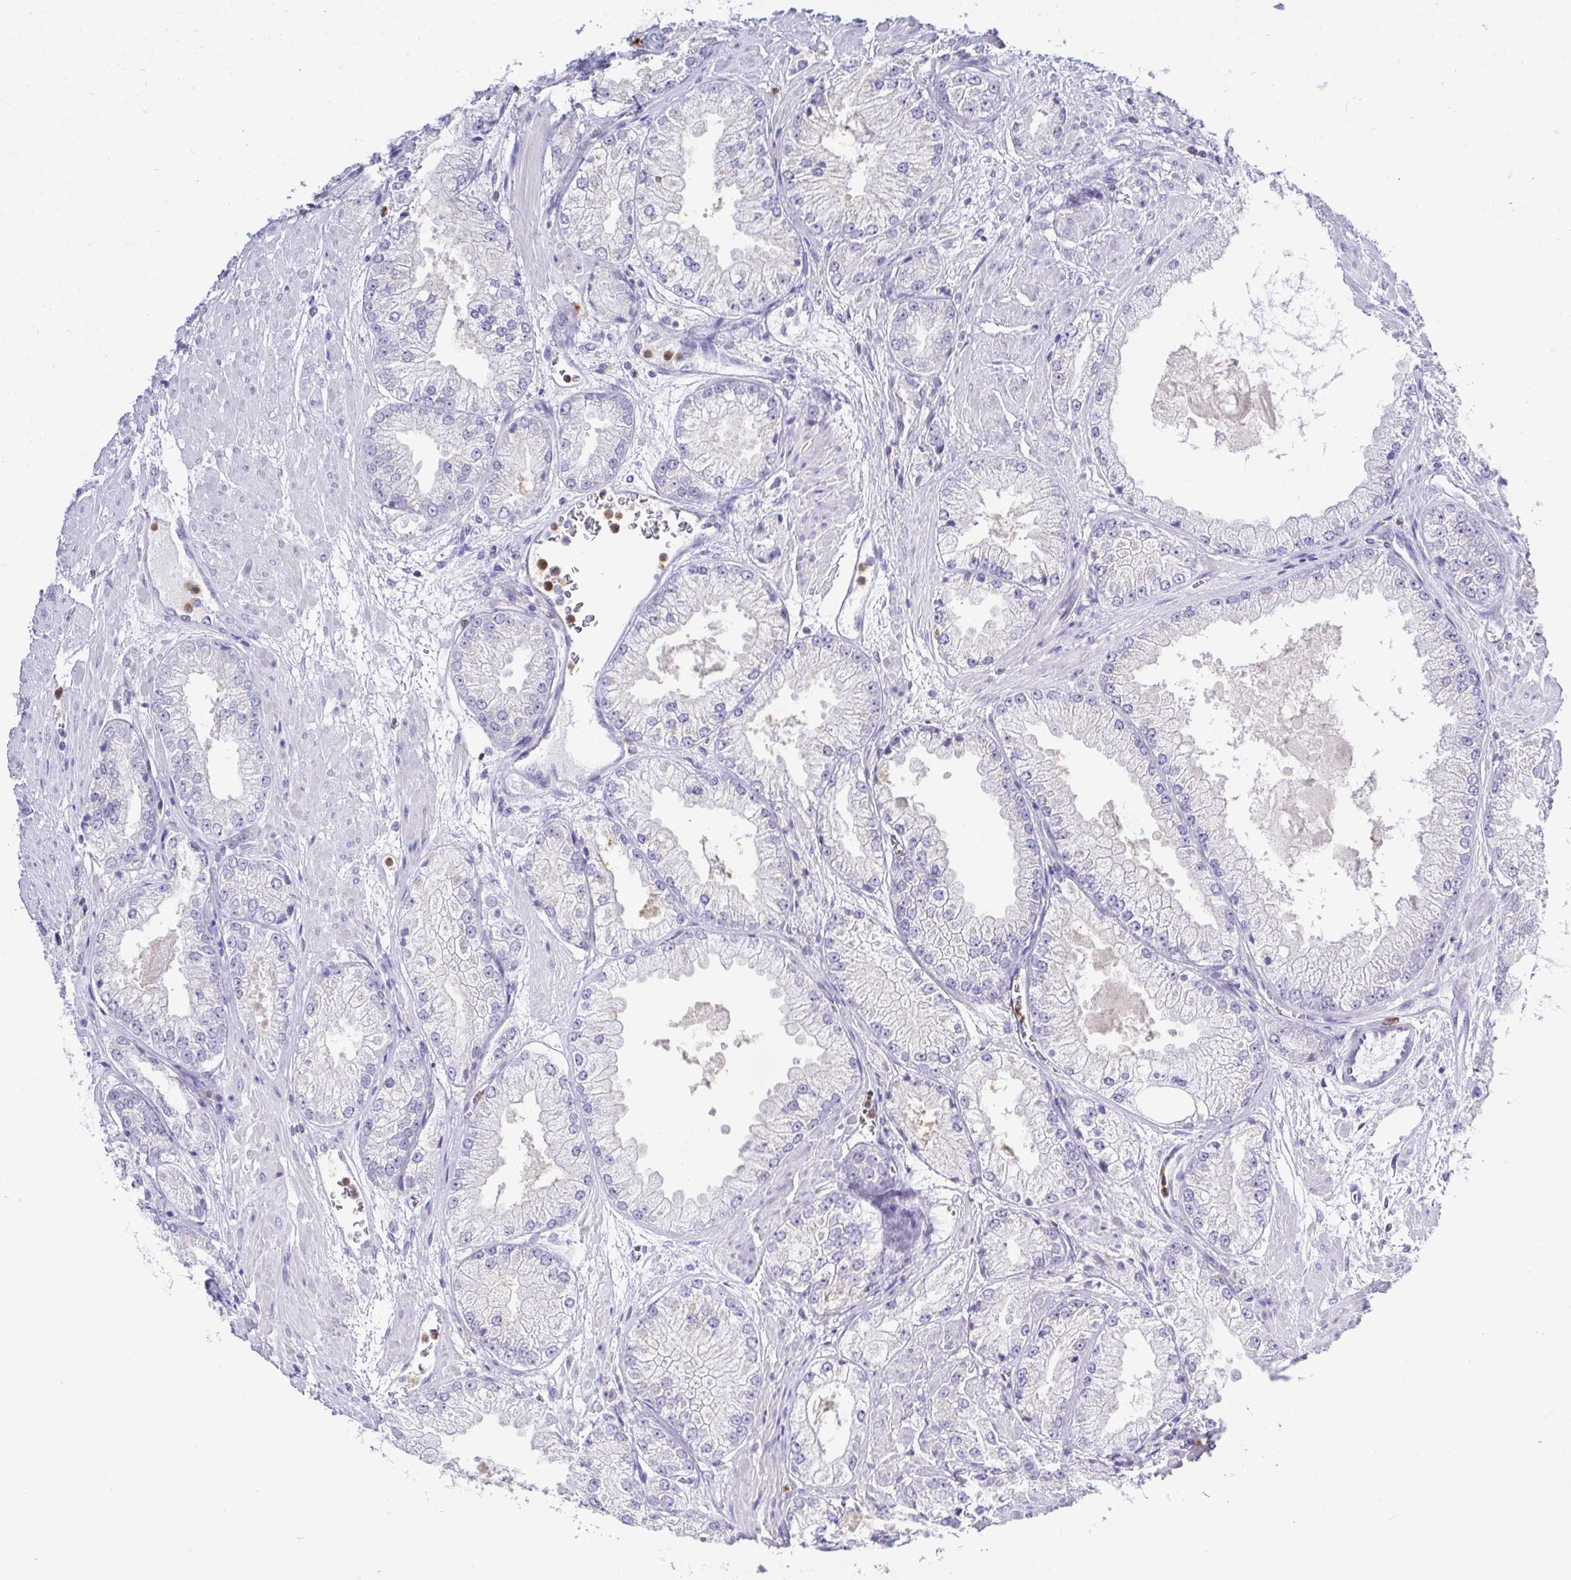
{"staining": {"intensity": "negative", "quantity": "none", "location": "none"}, "tissue": "prostate cancer", "cell_type": "Tumor cells", "image_type": "cancer", "snomed": [{"axis": "morphology", "description": "Adenocarcinoma, High grade"}, {"axis": "topography", "description": "Prostate"}], "caption": "A high-resolution image shows immunohistochemistry staining of high-grade adenocarcinoma (prostate), which exhibits no significant positivity in tumor cells.", "gene": "PGLYRP1", "patient": {"sex": "male", "age": 68}}